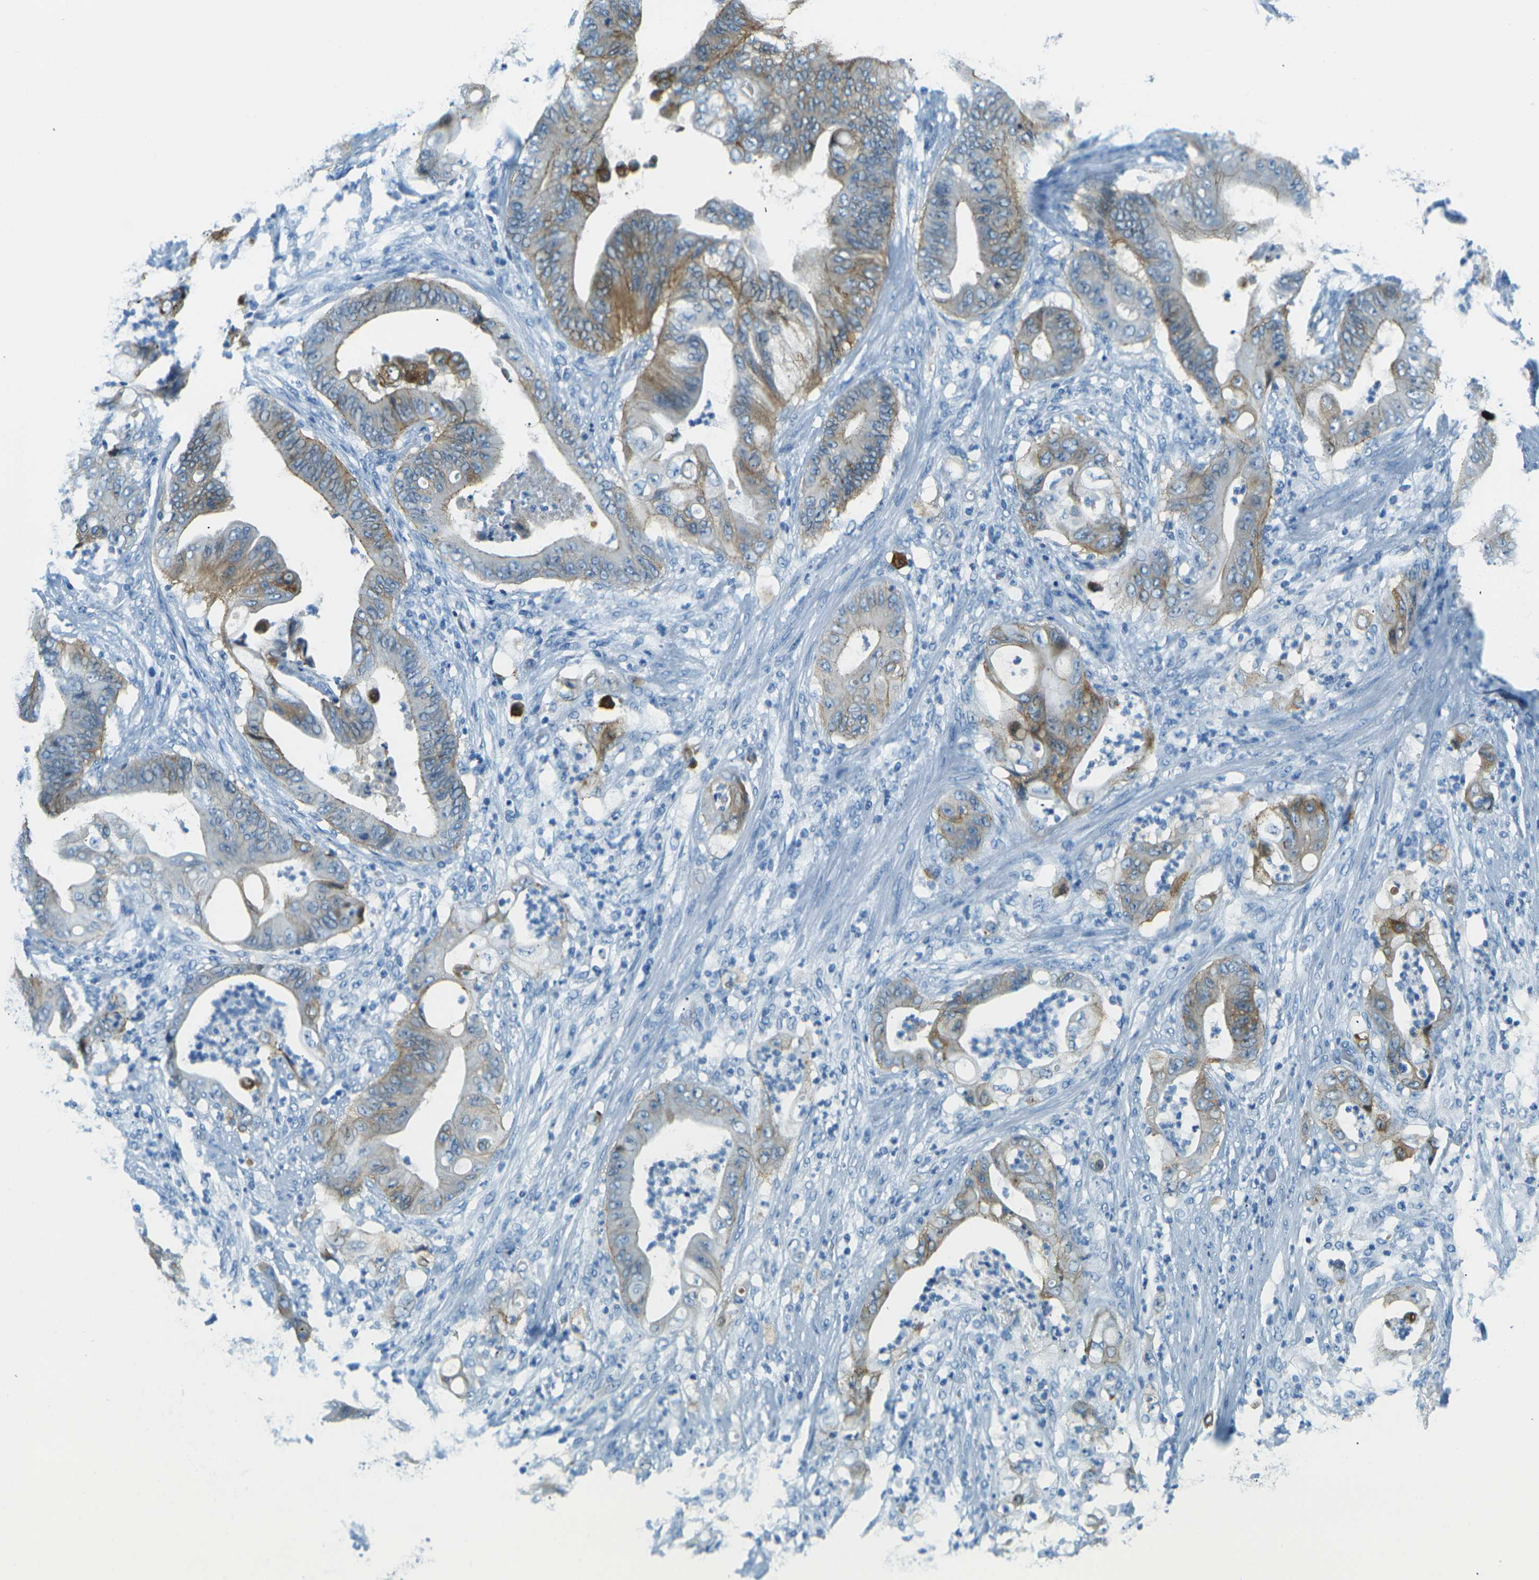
{"staining": {"intensity": "moderate", "quantity": "25%-75%", "location": "cytoplasmic/membranous"}, "tissue": "stomach cancer", "cell_type": "Tumor cells", "image_type": "cancer", "snomed": [{"axis": "morphology", "description": "Adenocarcinoma, NOS"}, {"axis": "topography", "description": "Stomach"}], "caption": "Adenocarcinoma (stomach) tissue displays moderate cytoplasmic/membranous positivity in about 25%-75% of tumor cells", "gene": "OCLN", "patient": {"sex": "female", "age": 73}}